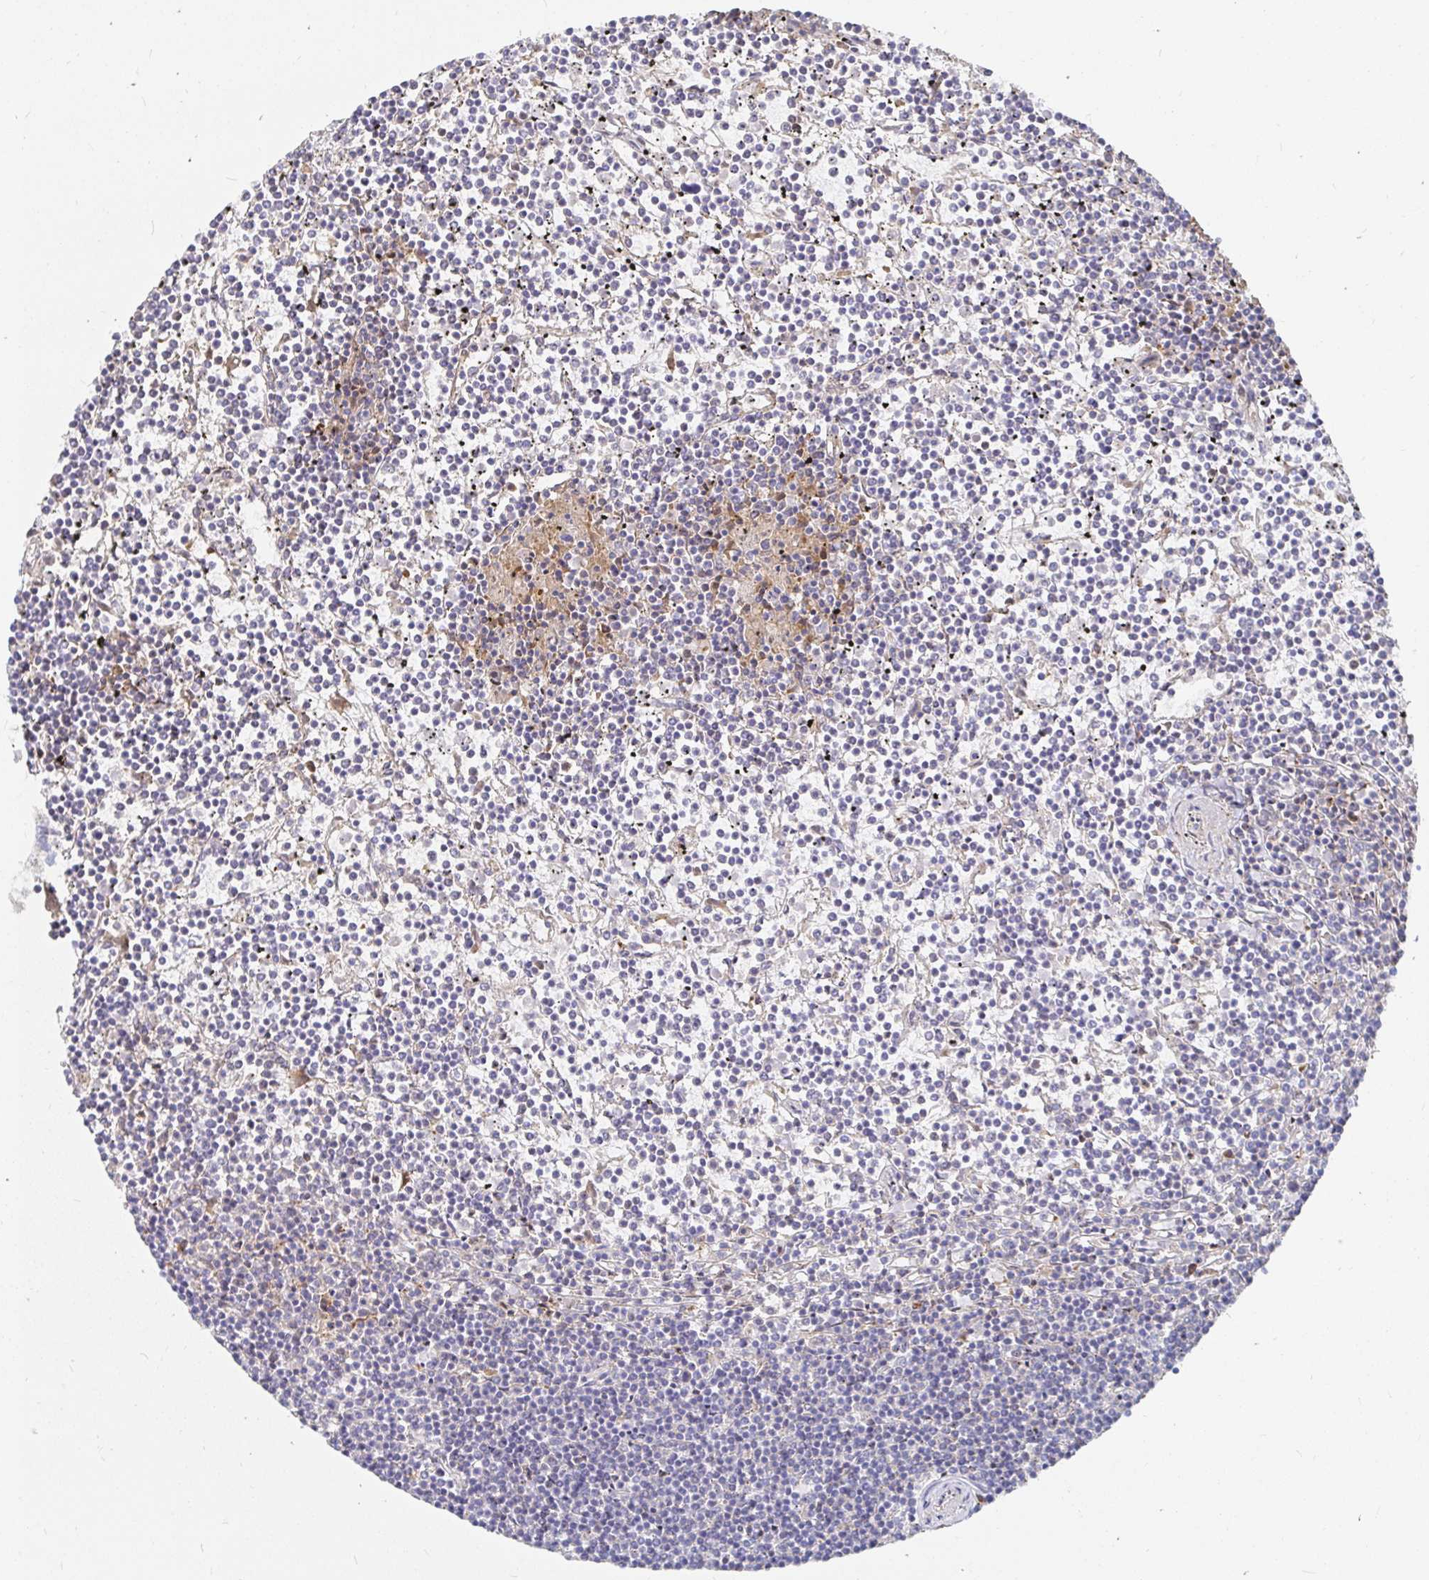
{"staining": {"intensity": "negative", "quantity": "none", "location": "none"}, "tissue": "lymphoma", "cell_type": "Tumor cells", "image_type": "cancer", "snomed": [{"axis": "morphology", "description": "Malignant lymphoma, non-Hodgkin's type, Low grade"}, {"axis": "topography", "description": "Spleen"}], "caption": "High power microscopy histopathology image of an IHC image of low-grade malignant lymphoma, non-Hodgkin's type, revealing no significant expression in tumor cells.", "gene": "KCTD19", "patient": {"sex": "female", "age": 19}}